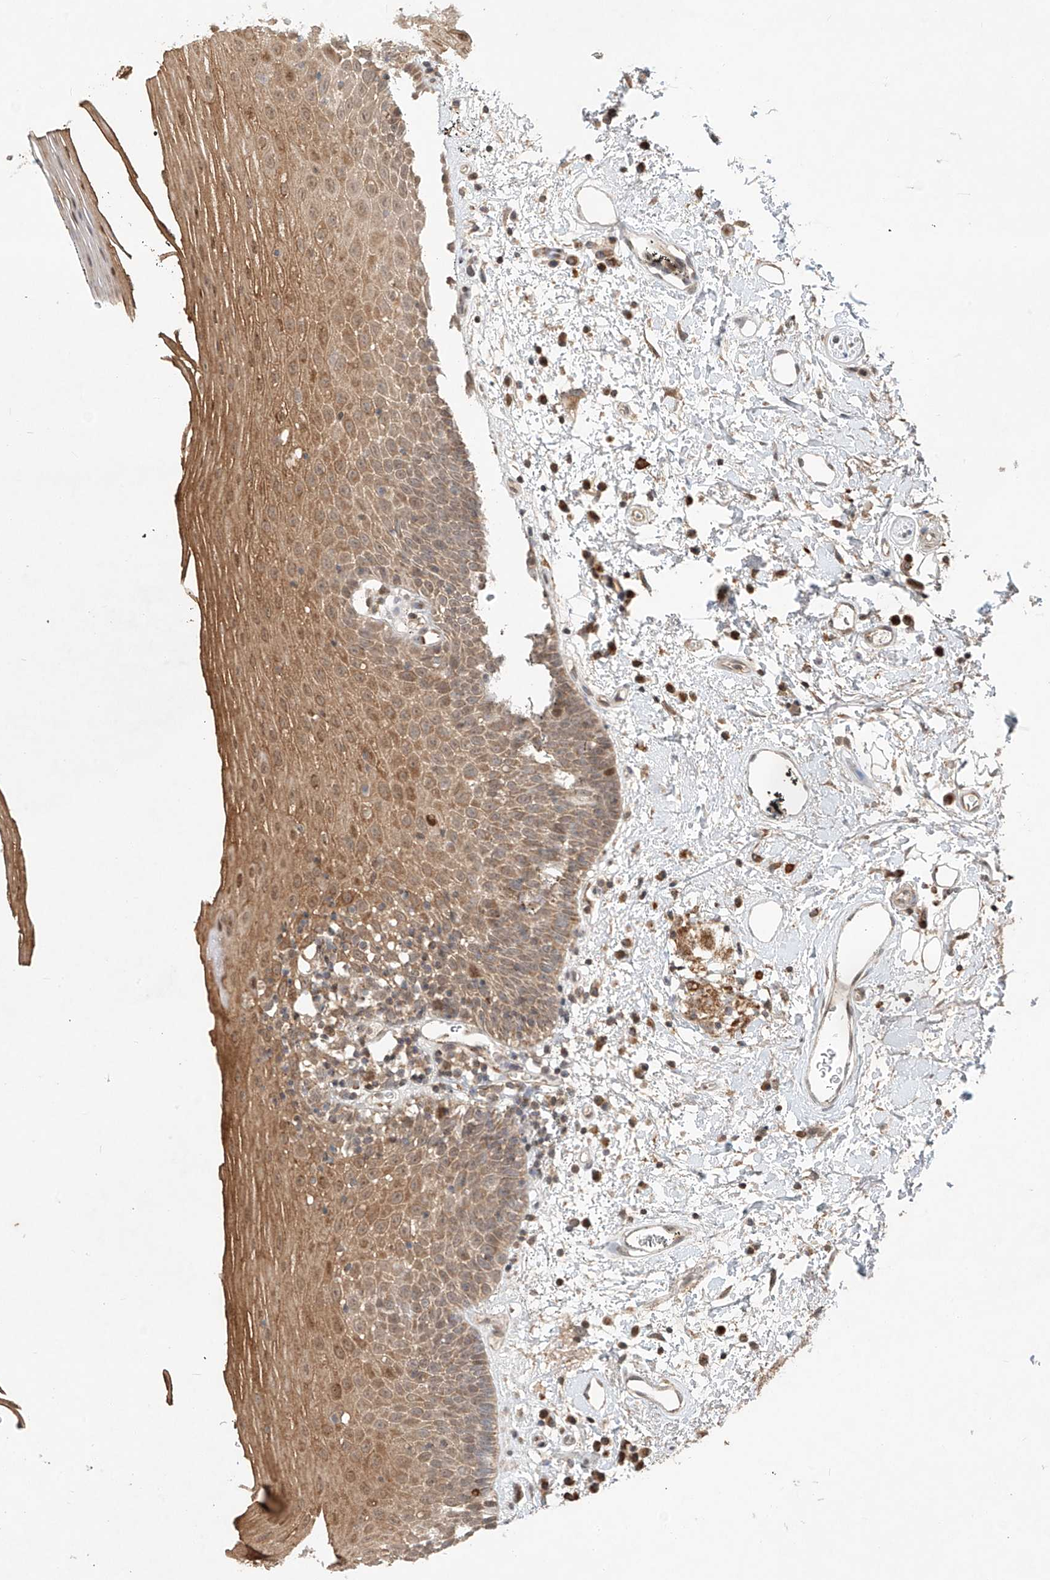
{"staining": {"intensity": "moderate", "quantity": ">75%", "location": "cytoplasmic/membranous,nuclear"}, "tissue": "oral mucosa", "cell_type": "Squamous epithelial cells", "image_type": "normal", "snomed": [{"axis": "morphology", "description": "Normal tissue, NOS"}, {"axis": "topography", "description": "Oral tissue"}], "caption": "Protein analysis of normal oral mucosa exhibits moderate cytoplasmic/membranous,nuclear expression in approximately >75% of squamous epithelial cells.", "gene": "SYTL3", "patient": {"sex": "male", "age": 74}}